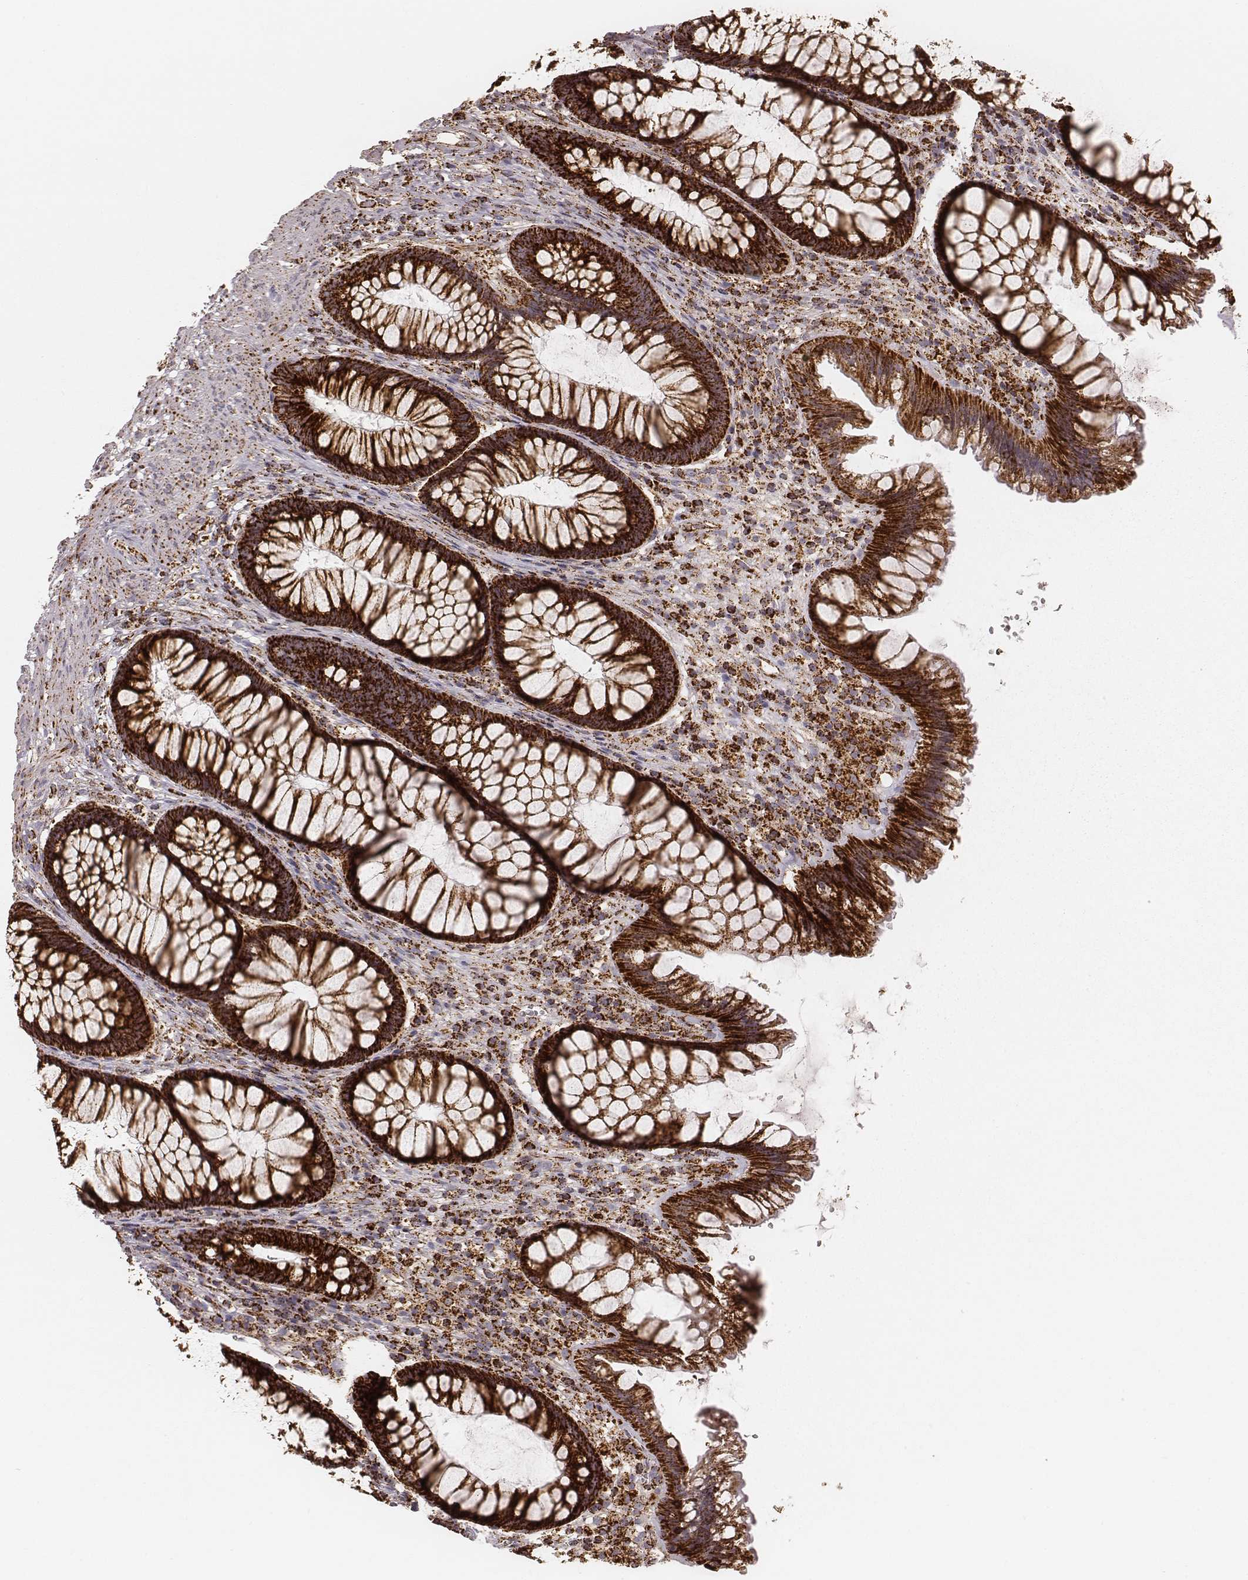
{"staining": {"intensity": "strong", "quantity": ">75%", "location": "cytoplasmic/membranous"}, "tissue": "rectum", "cell_type": "Glandular cells", "image_type": "normal", "snomed": [{"axis": "morphology", "description": "Normal tissue, NOS"}, {"axis": "topography", "description": "Smooth muscle"}, {"axis": "topography", "description": "Rectum"}], "caption": "DAB immunohistochemical staining of unremarkable rectum displays strong cytoplasmic/membranous protein expression in approximately >75% of glandular cells. (DAB (3,3'-diaminobenzidine) IHC with brightfield microscopy, high magnification).", "gene": "CS", "patient": {"sex": "male", "age": 53}}